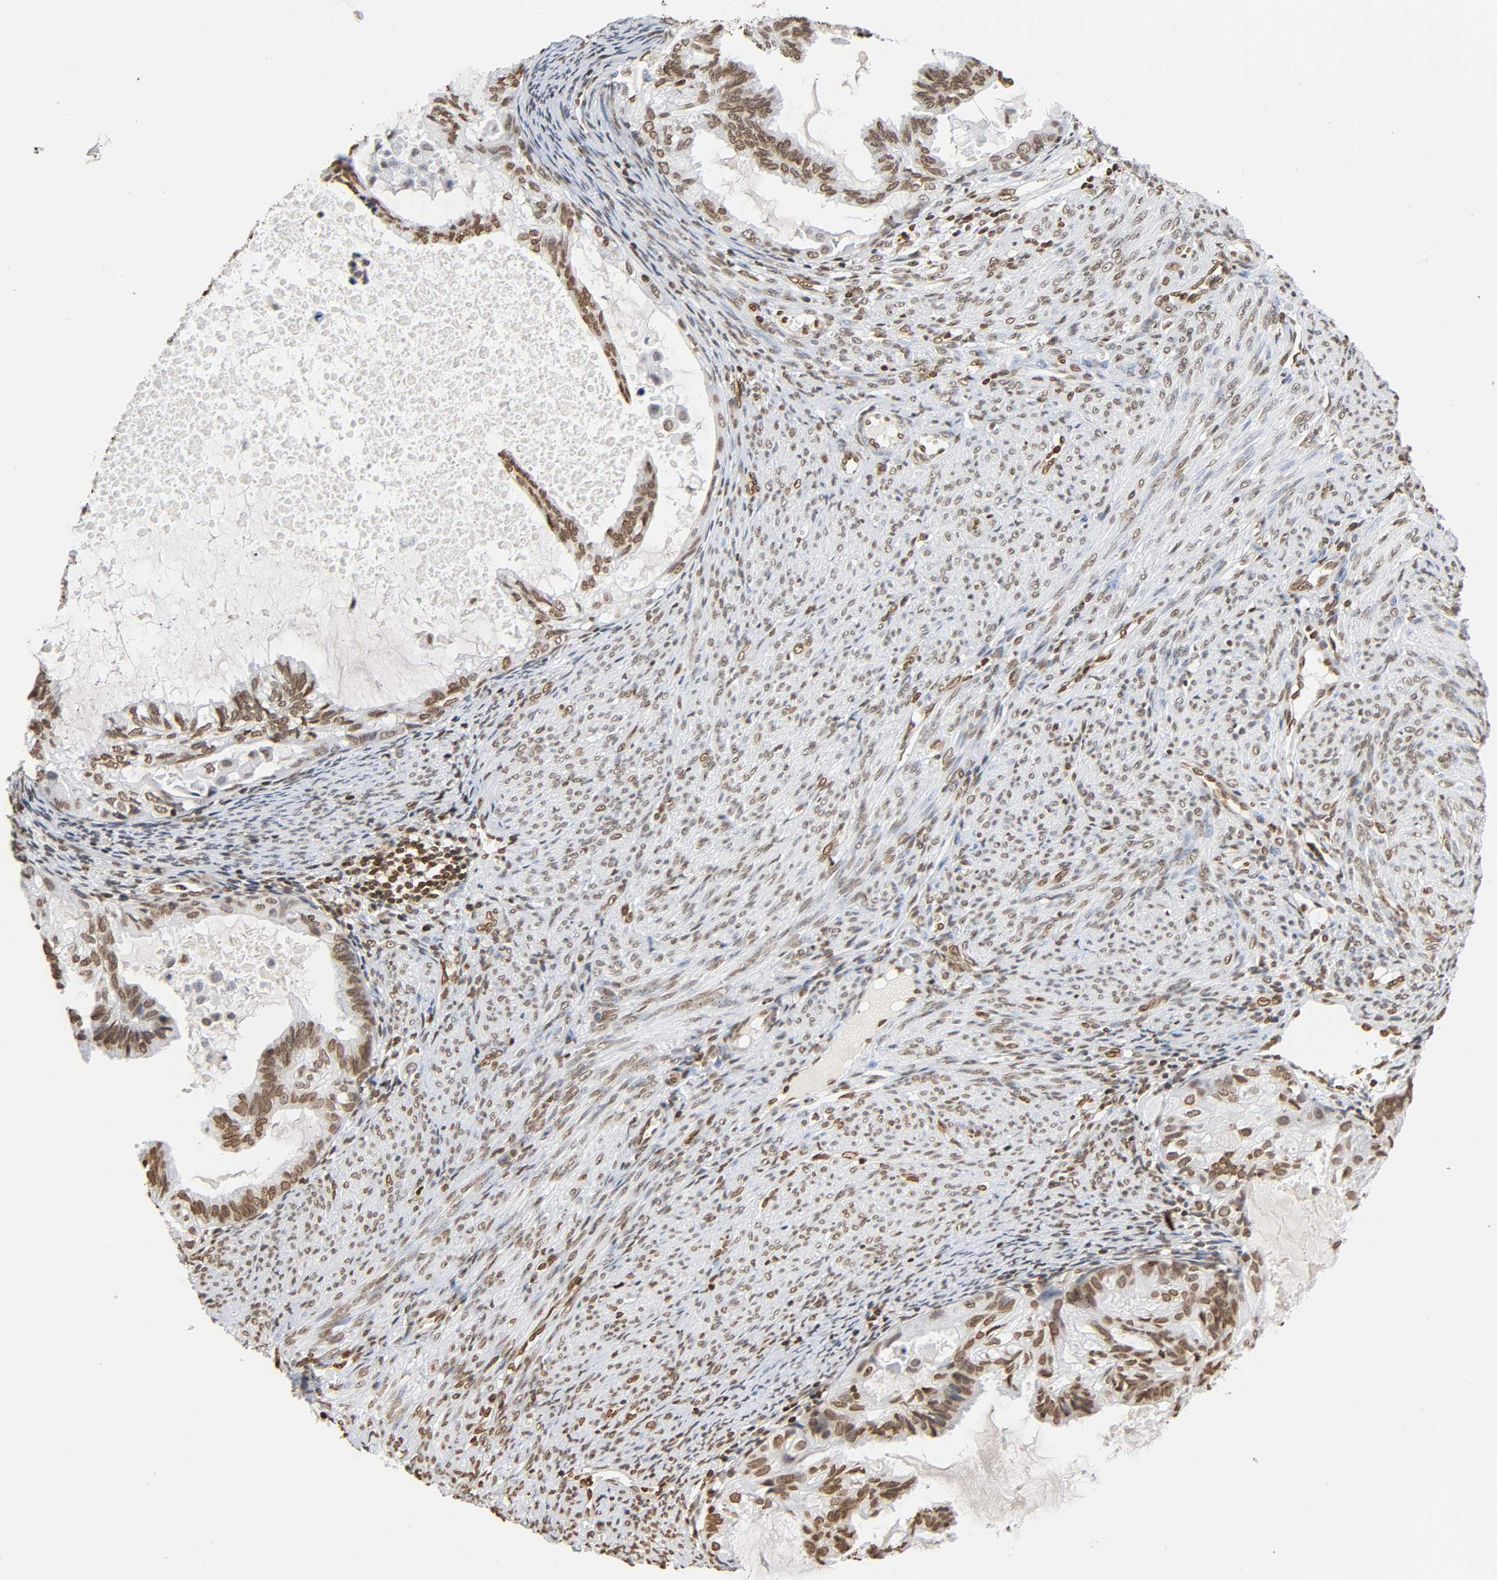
{"staining": {"intensity": "moderate", "quantity": ">75%", "location": "nuclear"}, "tissue": "cervical cancer", "cell_type": "Tumor cells", "image_type": "cancer", "snomed": [{"axis": "morphology", "description": "Normal tissue, NOS"}, {"axis": "morphology", "description": "Adenocarcinoma, NOS"}, {"axis": "topography", "description": "Cervix"}, {"axis": "topography", "description": "Endometrium"}], "caption": "An IHC micrograph of tumor tissue is shown. Protein staining in brown labels moderate nuclear positivity in cervical cancer within tumor cells.", "gene": "HOXA6", "patient": {"sex": "female", "age": 86}}